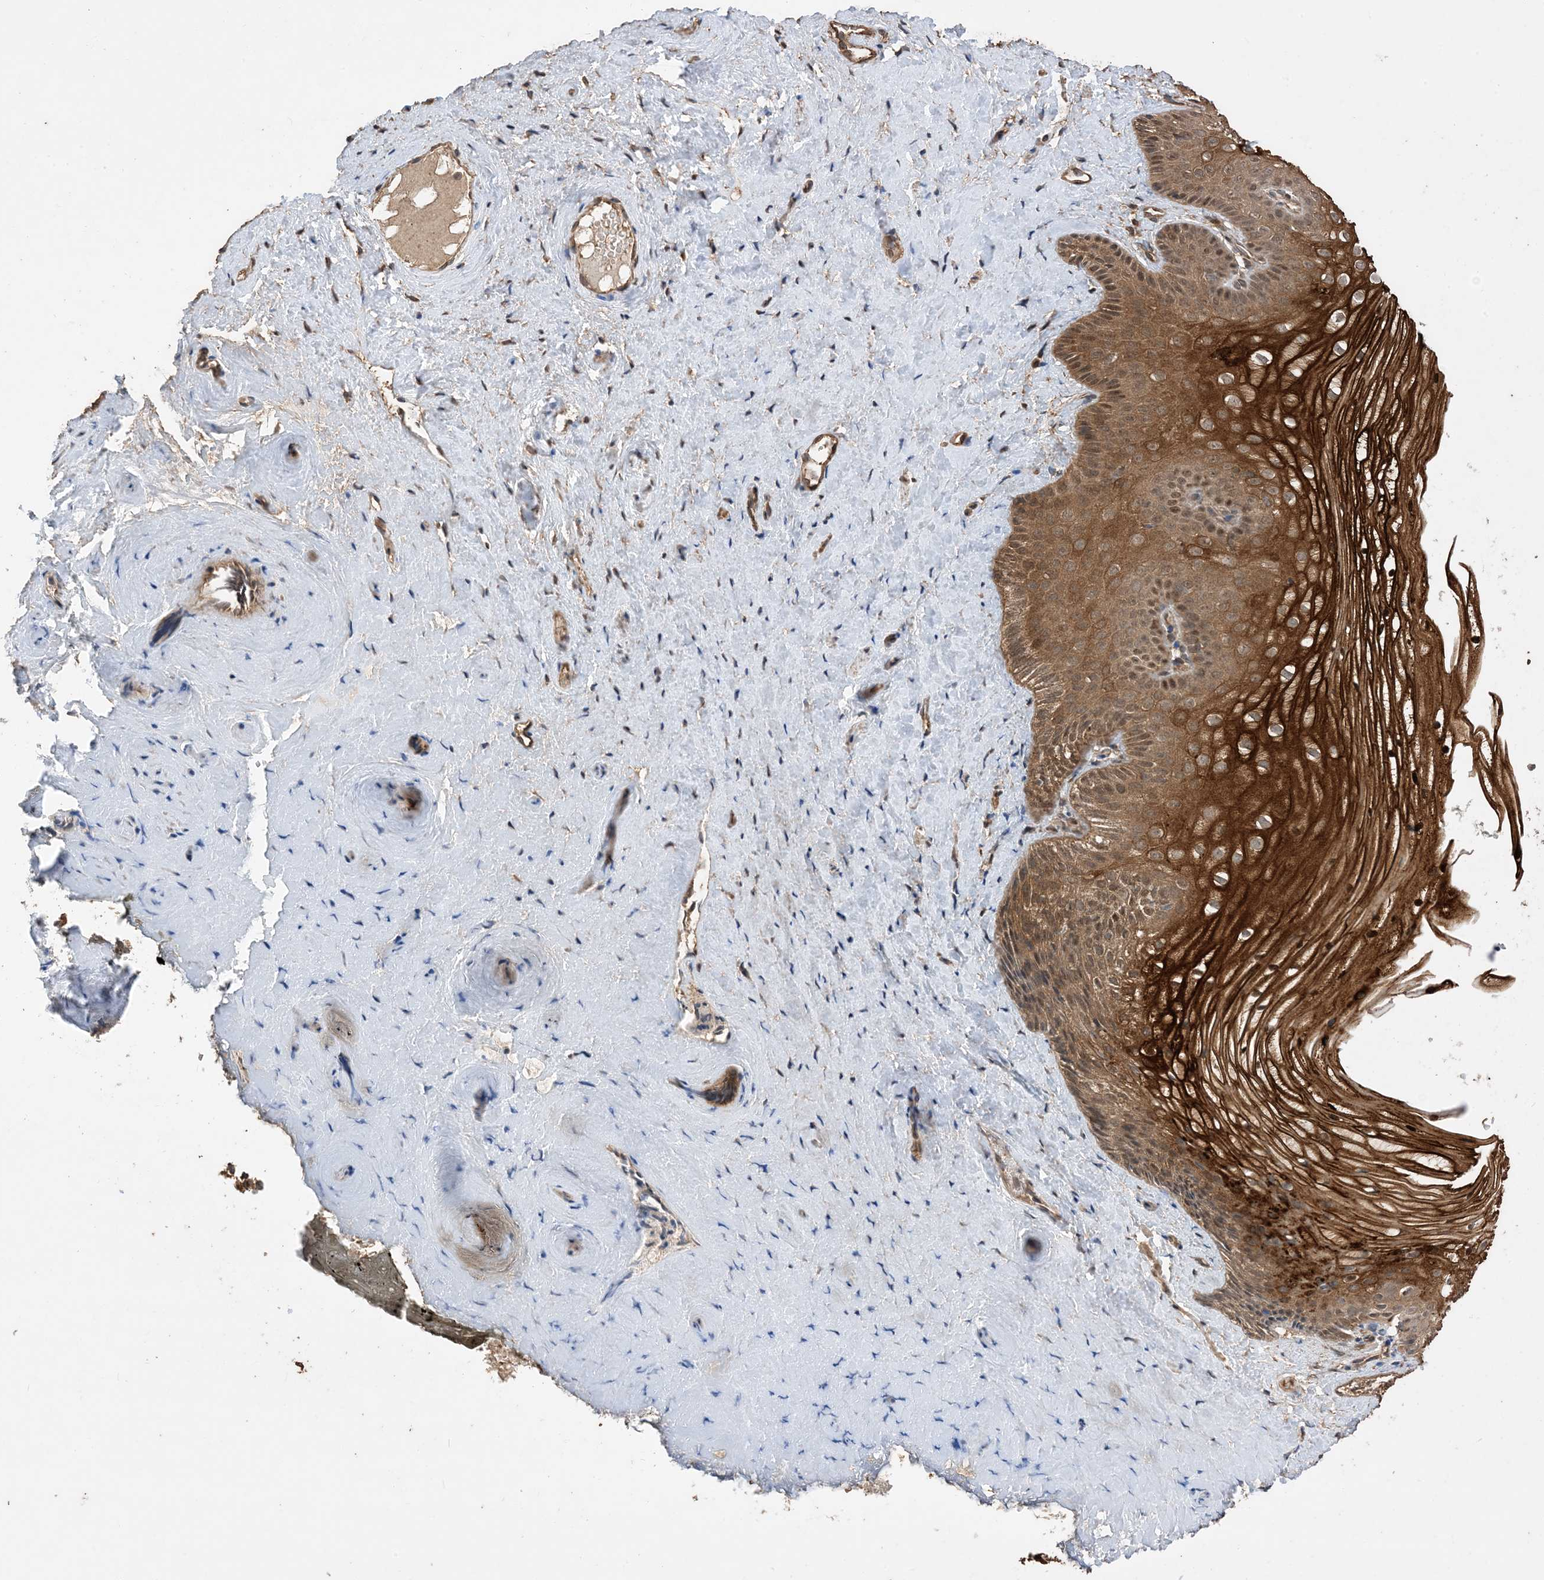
{"staining": {"intensity": "strong", "quantity": ">75%", "location": "cytoplasmic/membranous,nuclear"}, "tissue": "vagina", "cell_type": "Squamous epithelial cells", "image_type": "normal", "snomed": [{"axis": "morphology", "description": "Normal tissue, NOS"}, {"axis": "topography", "description": "Vagina"}, {"axis": "topography", "description": "Cervix"}], "caption": "Protein expression analysis of unremarkable vagina demonstrates strong cytoplasmic/membranous,nuclear staining in about >75% of squamous epithelial cells. (DAB IHC with brightfield microscopy, high magnification).", "gene": "ZKSCAN5", "patient": {"sex": "female", "age": 40}}